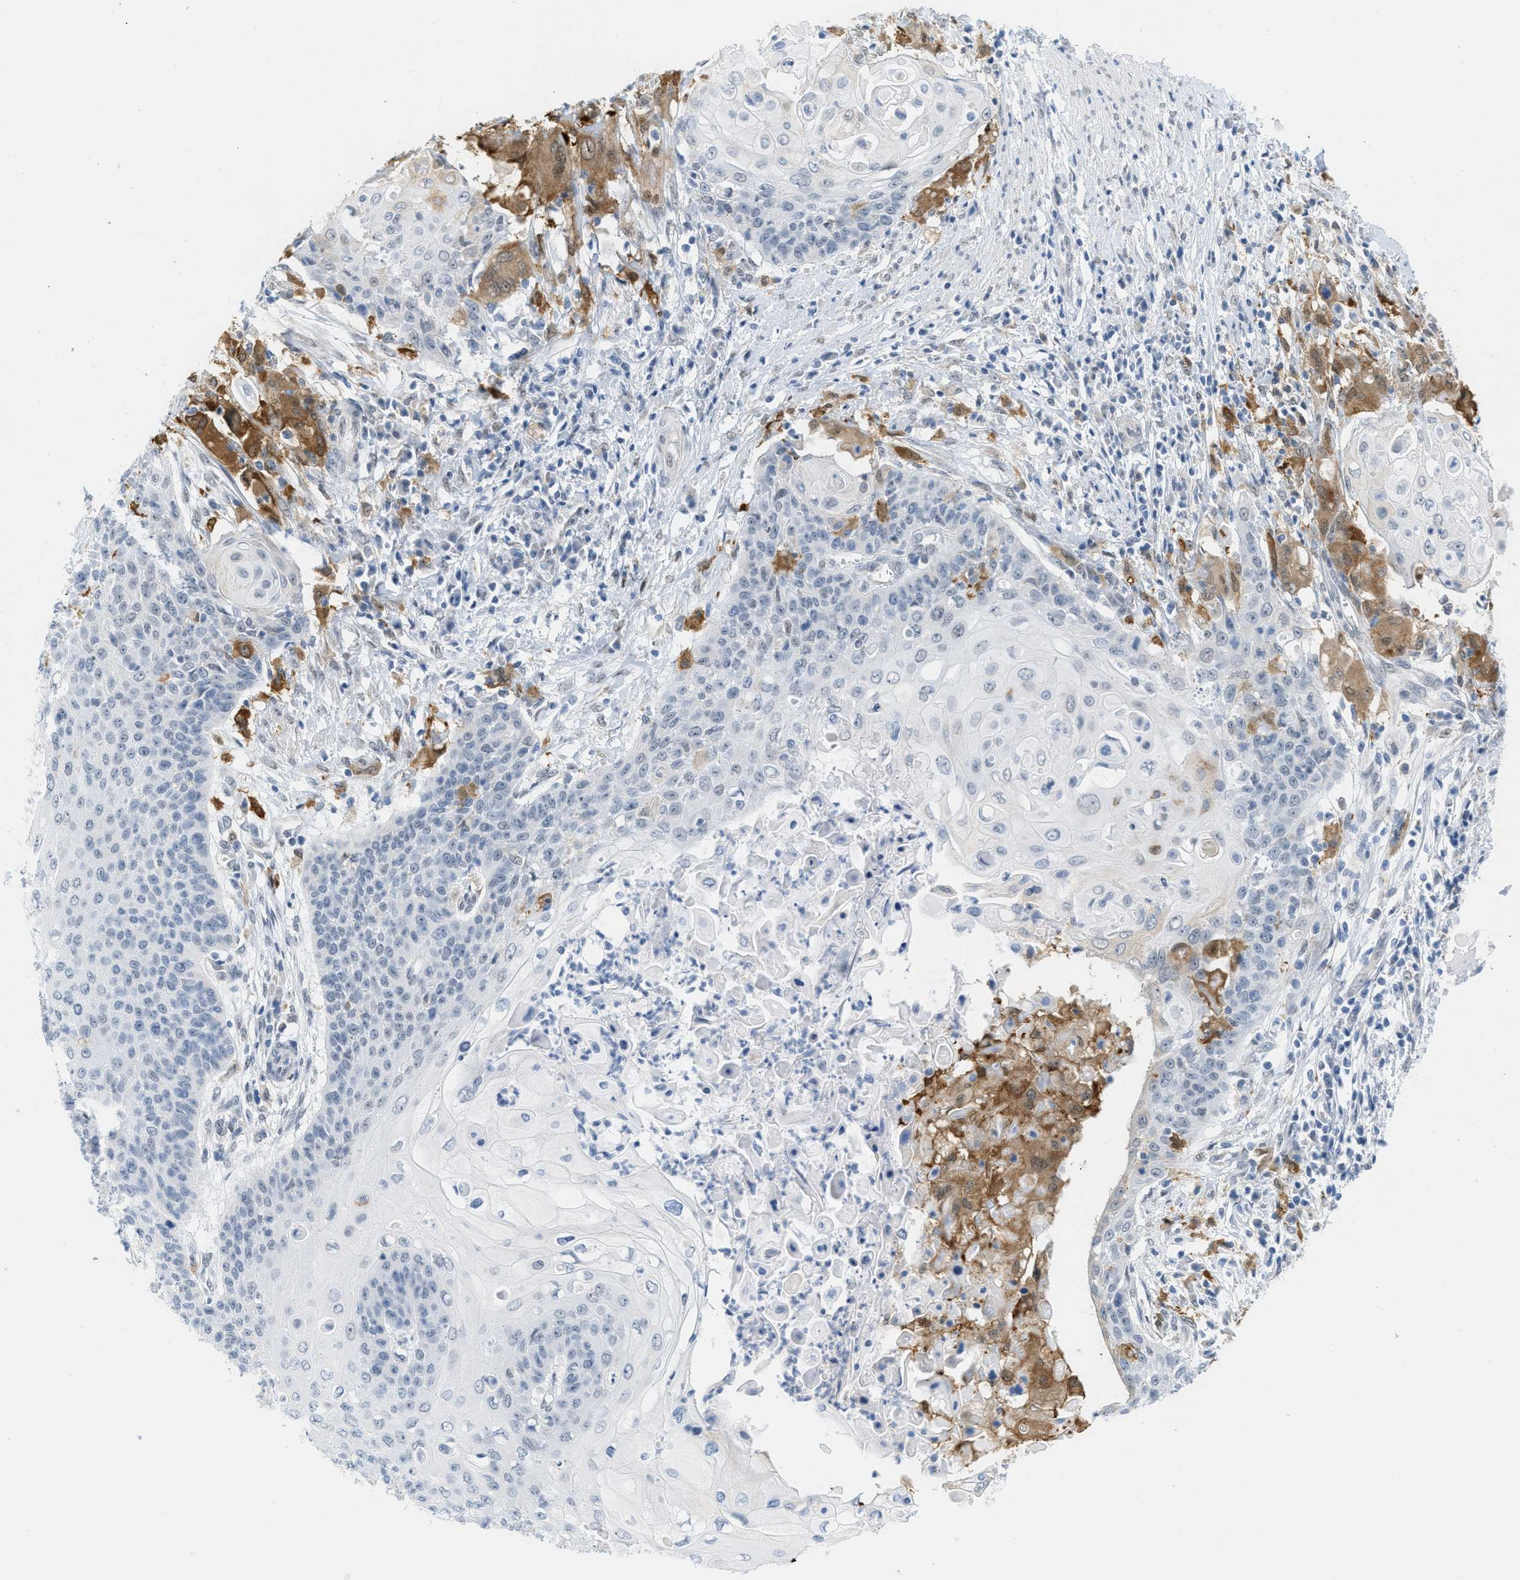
{"staining": {"intensity": "negative", "quantity": "none", "location": "none"}, "tissue": "cervical cancer", "cell_type": "Tumor cells", "image_type": "cancer", "snomed": [{"axis": "morphology", "description": "Squamous cell carcinoma, NOS"}, {"axis": "topography", "description": "Cervix"}], "caption": "Histopathology image shows no protein expression in tumor cells of squamous cell carcinoma (cervical) tissue.", "gene": "HS3ST2", "patient": {"sex": "female", "age": 39}}